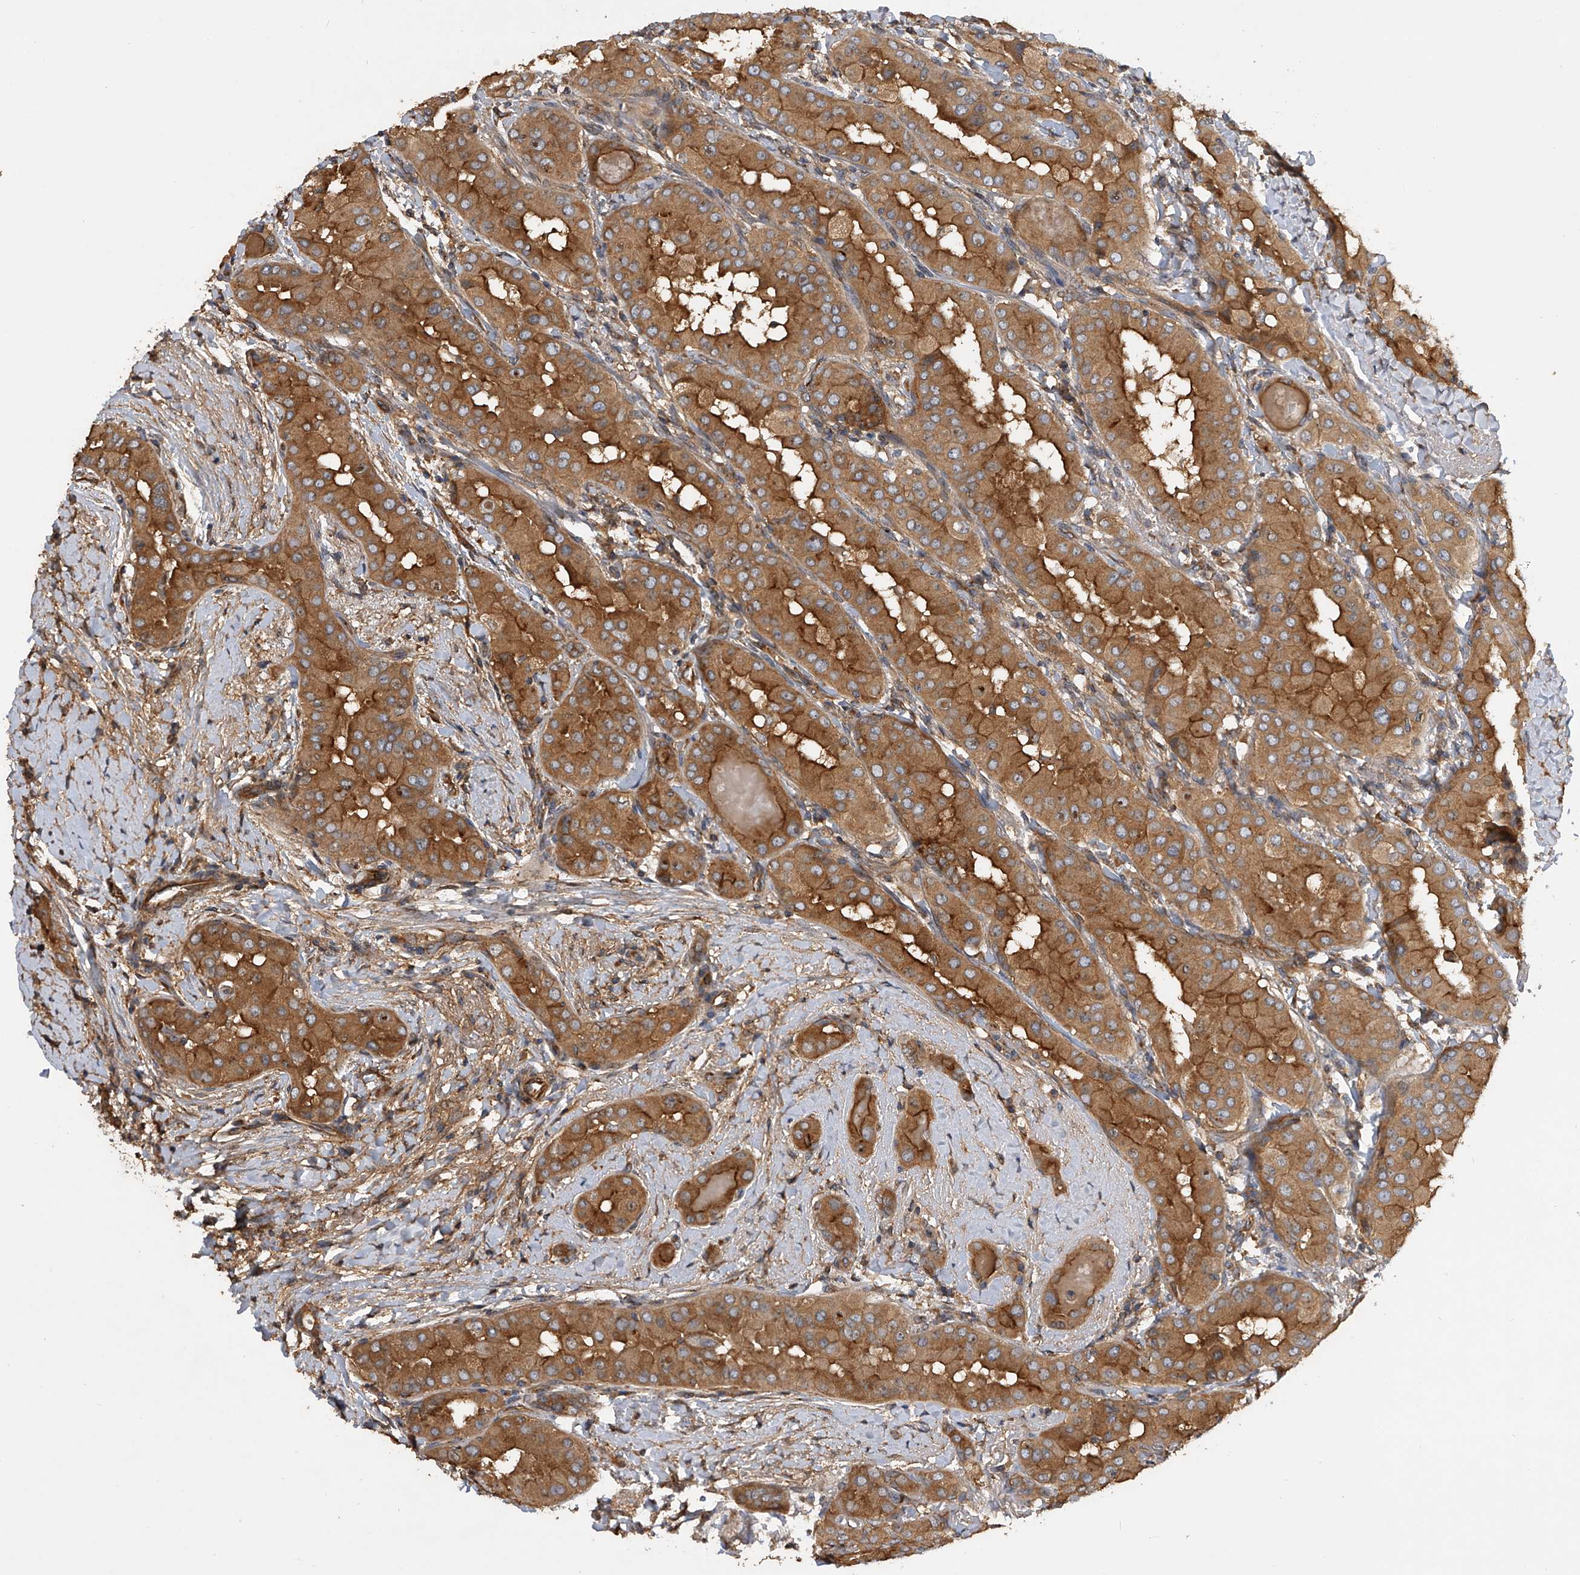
{"staining": {"intensity": "strong", "quantity": ">75%", "location": "cytoplasmic/membranous"}, "tissue": "thyroid cancer", "cell_type": "Tumor cells", "image_type": "cancer", "snomed": [{"axis": "morphology", "description": "Papillary adenocarcinoma, NOS"}, {"axis": "topography", "description": "Thyroid gland"}], "caption": "Brown immunohistochemical staining in papillary adenocarcinoma (thyroid) displays strong cytoplasmic/membranous staining in approximately >75% of tumor cells.", "gene": "PTPRA", "patient": {"sex": "male", "age": 33}}